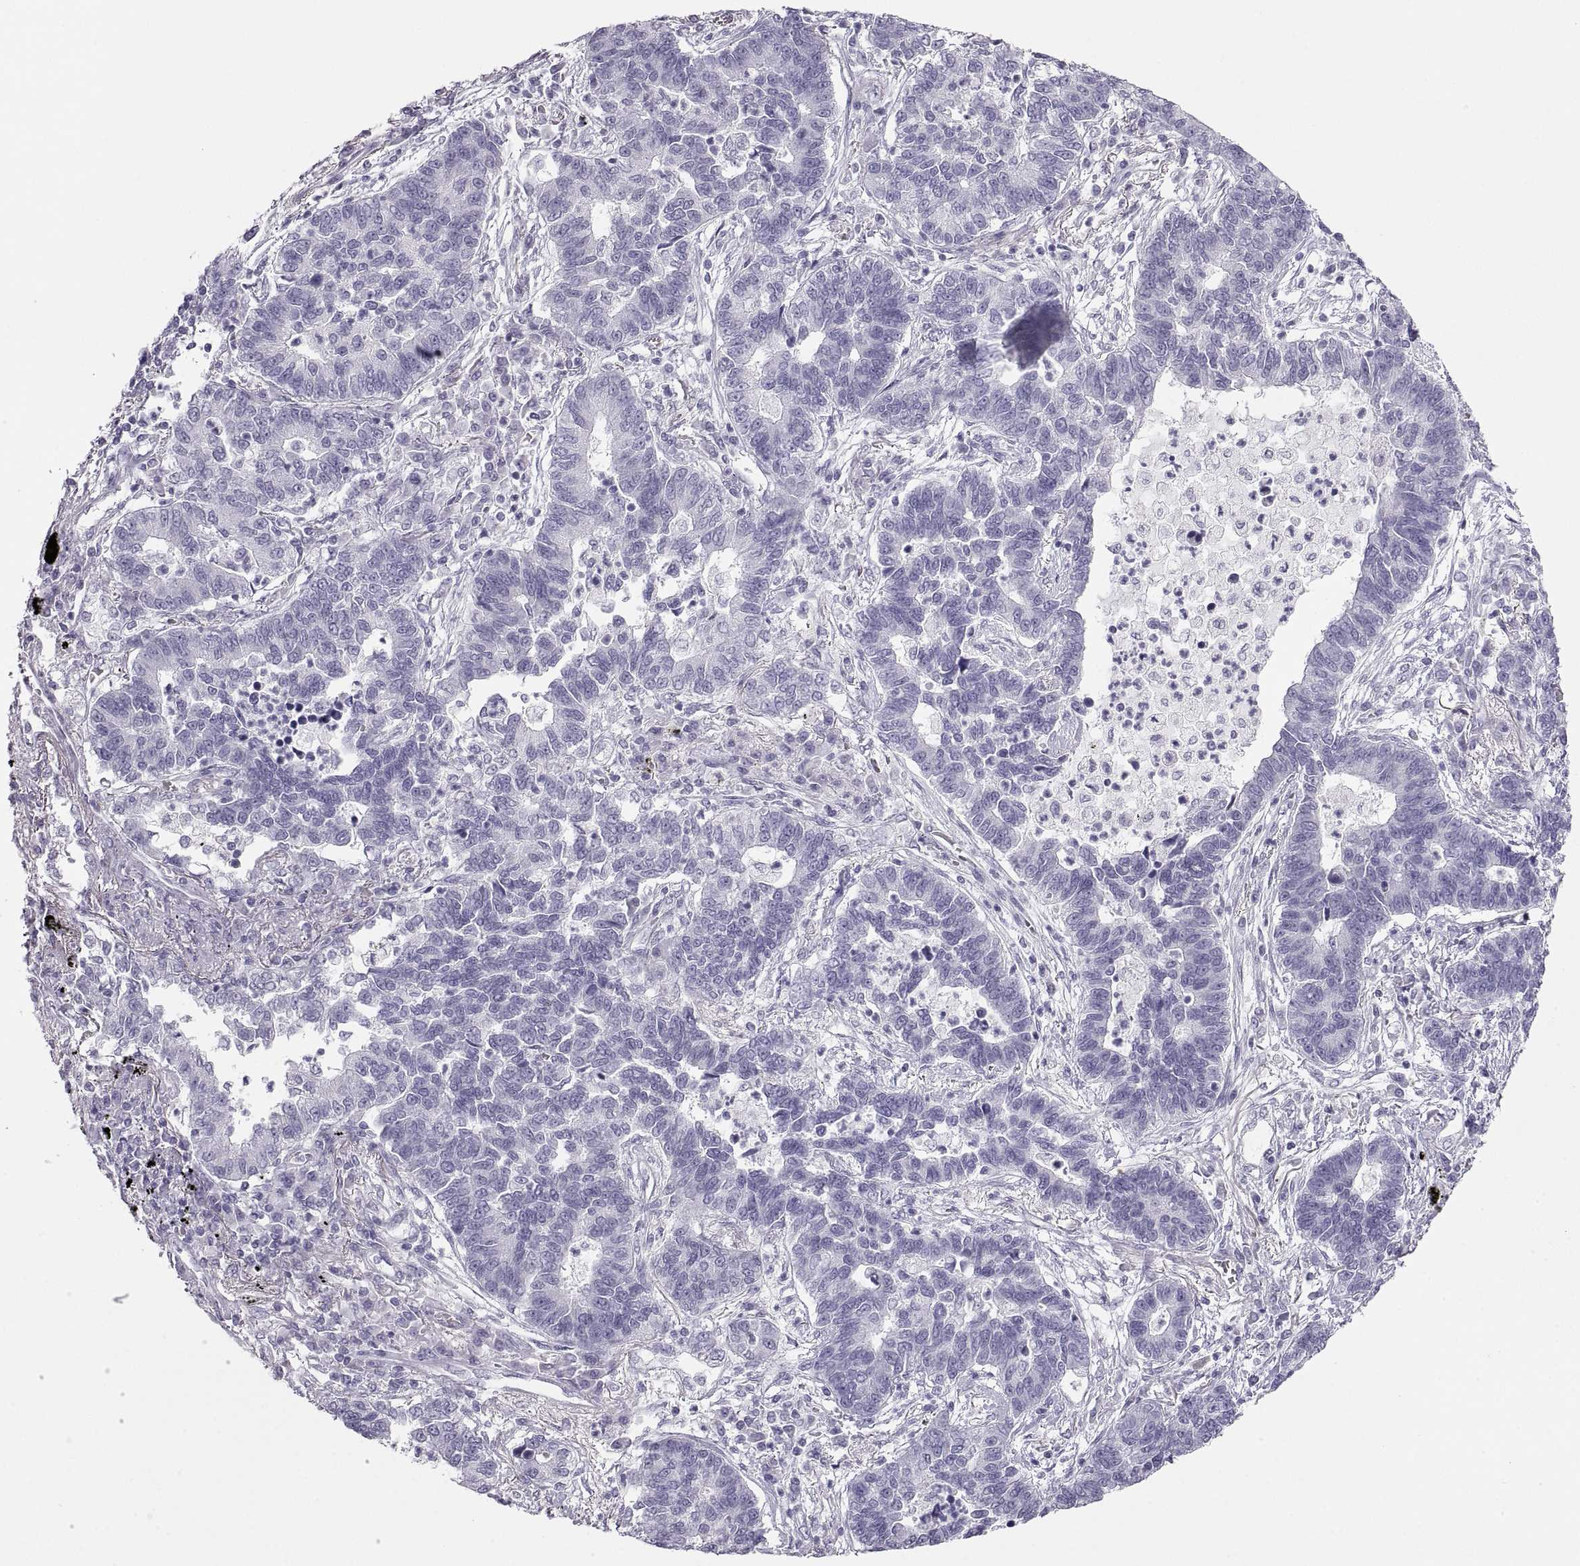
{"staining": {"intensity": "negative", "quantity": "none", "location": "none"}, "tissue": "lung cancer", "cell_type": "Tumor cells", "image_type": "cancer", "snomed": [{"axis": "morphology", "description": "Adenocarcinoma, NOS"}, {"axis": "topography", "description": "Lung"}], "caption": "An image of human lung cancer (adenocarcinoma) is negative for staining in tumor cells.", "gene": "SEMG1", "patient": {"sex": "female", "age": 57}}